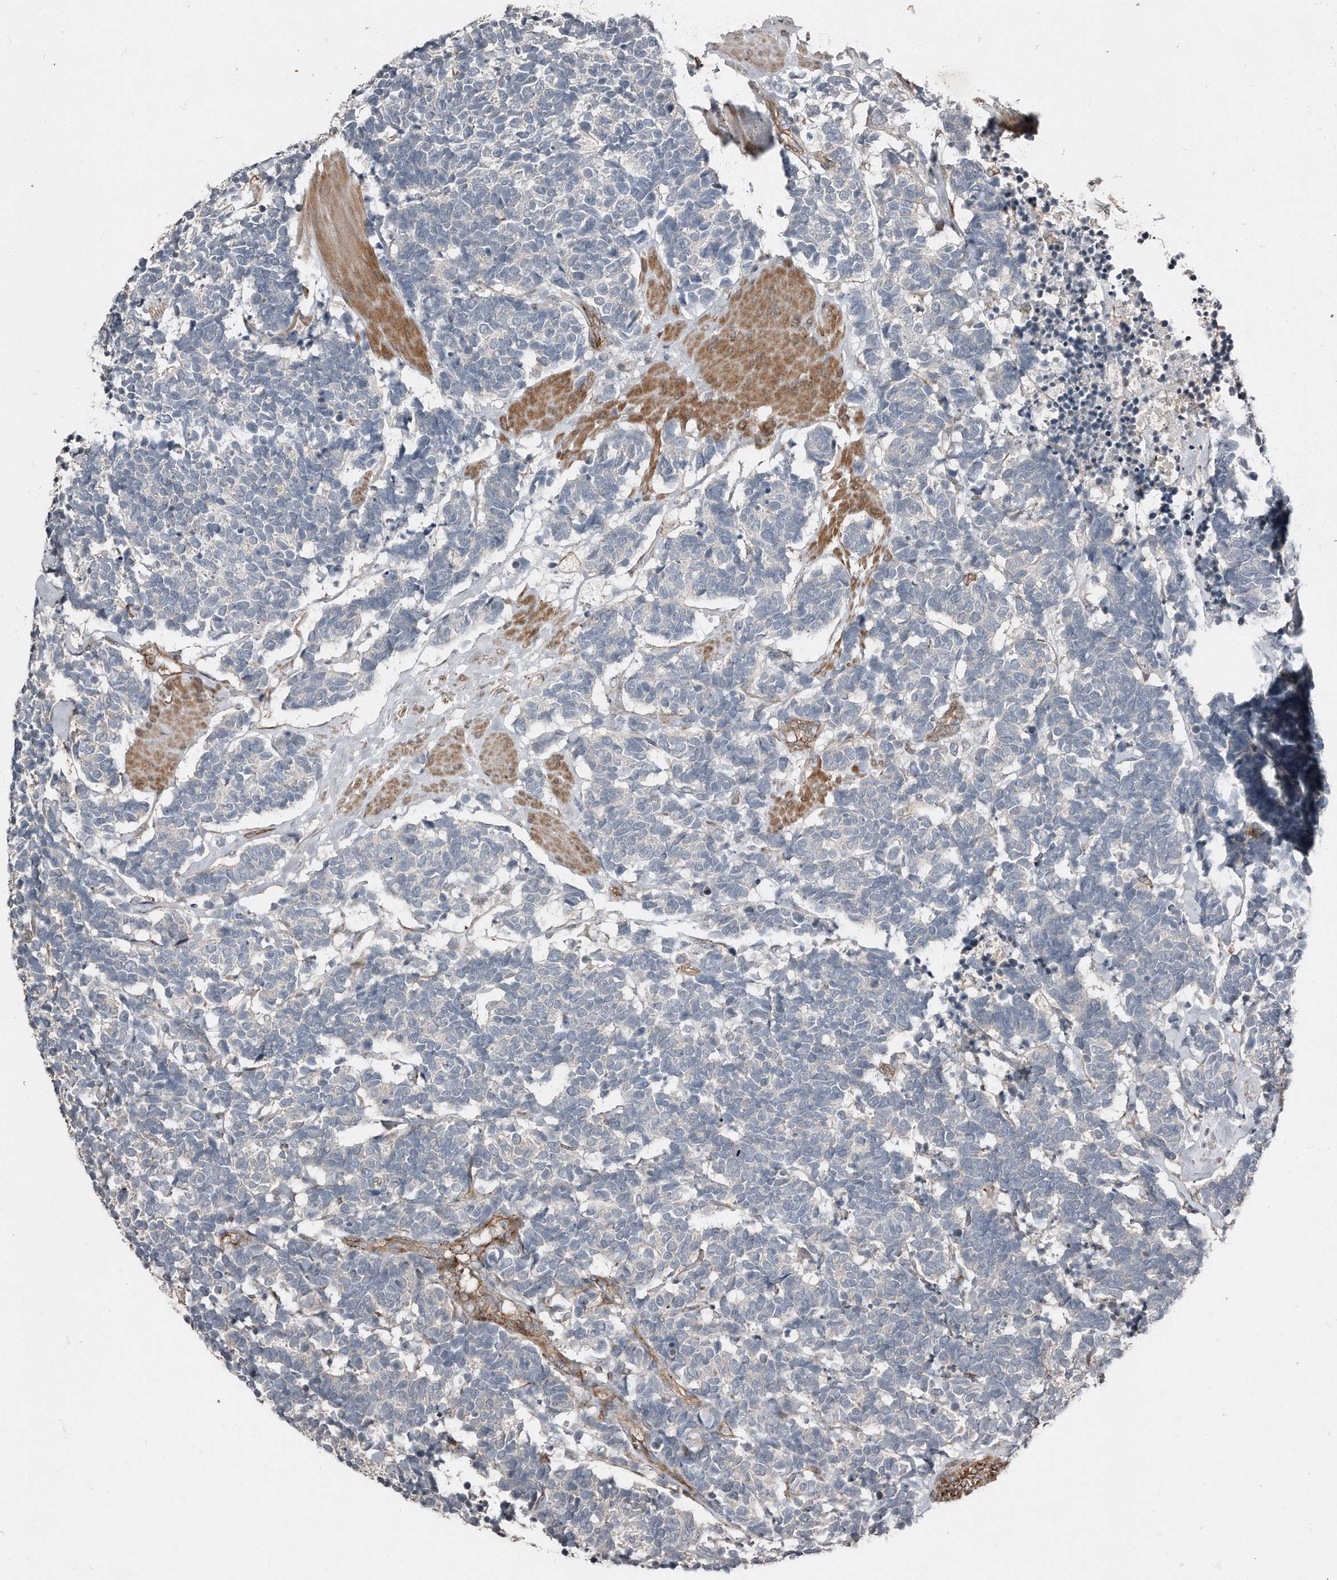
{"staining": {"intensity": "negative", "quantity": "none", "location": "none"}, "tissue": "carcinoid", "cell_type": "Tumor cells", "image_type": "cancer", "snomed": [{"axis": "morphology", "description": "Carcinoma, NOS"}, {"axis": "morphology", "description": "Carcinoid, malignant, NOS"}, {"axis": "topography", "description": "Urinary bladder"}], "caption": "Carcinoma stained for a protein using immunohistochemistry reveals no staining tumor cells.", "gene": "SNAP47", "patient": {"sex": "male", "age": 57}}